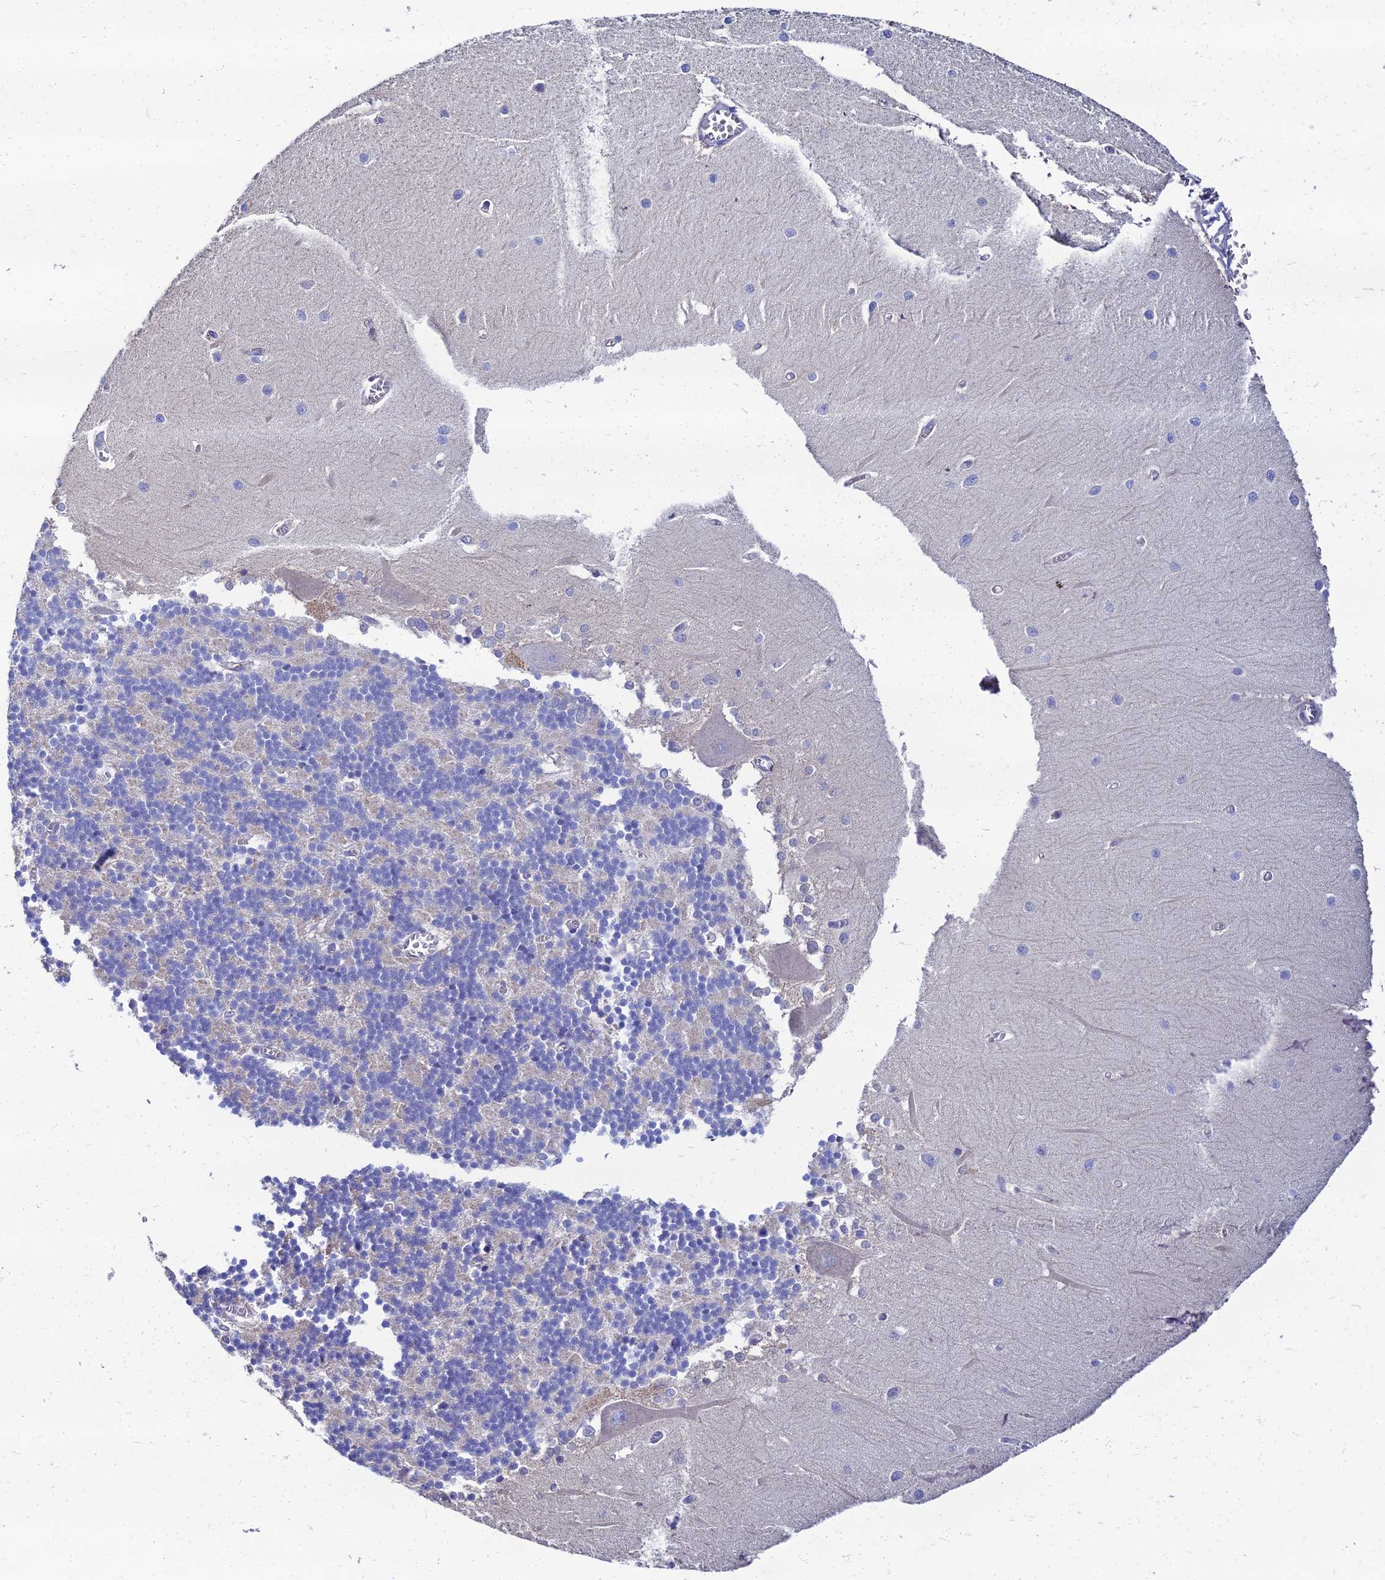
{"staining": {"intensity": "weak", "quantity": "25%-75%", "location": "cytoplasmic/membranous"}, "tissue": "cerebellum", "cell_type": "Cells in granular layer", "image_type": "normal", "snomed": [{"axis": "morphology", "description": "Normal tissue, NOS"}, {"axis": "topography", "description": "Cerebellum"}], "caption": "The photomicrograph demonstrates staining of benign cerebellum, revealing weak cytoplasmic/membranous protein staining (brown color) within cells in granular layer. Immunohistochemistry (ihc) stains the protein of interest in brown and the nuclei are stained blue.", "gene": "NPY", "patient": {"sex": "male", "age": 37}}